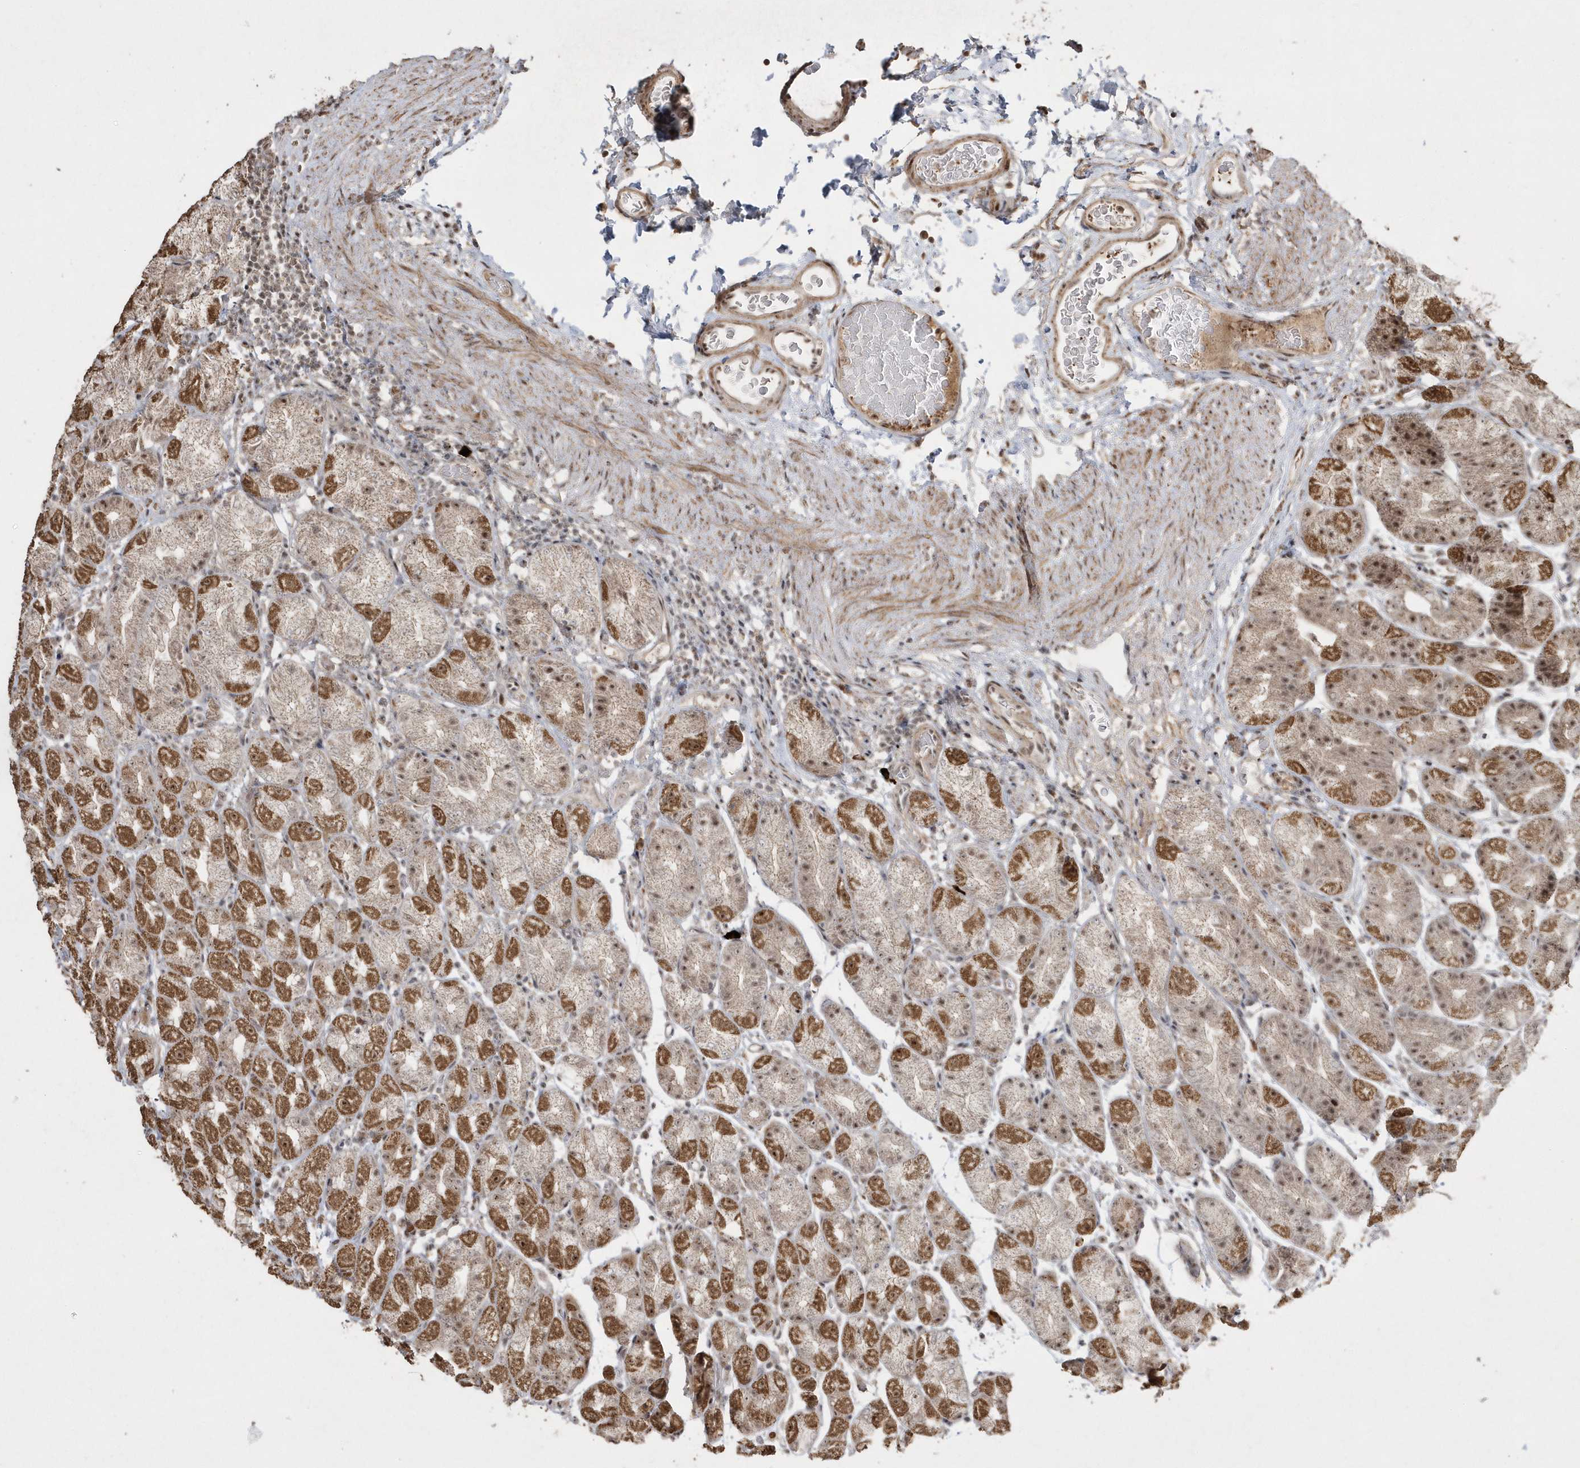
{"staining": {"intensity": "moderate", "quantity": ">75%", "location": "cytoplasmic/membranous,nuclear"}, "tissue": "stomach", "cell_type": "Glandular cells", "image_type": "normal", "snomed": [{"axis": "morphology", "description": "Normal tissue, NOS"}, {"axis": "topography", "description": "Stomach, upper"}], "caption": "This is an image of immunohistochemistry (IHC) staining of unremarkable stomach, which shows moderate positivity in the cytoplasmic/membranous,nuclear of glandular cells.", "gene": "POLR3B", "patient": {"sex": "male", "age": 68}}